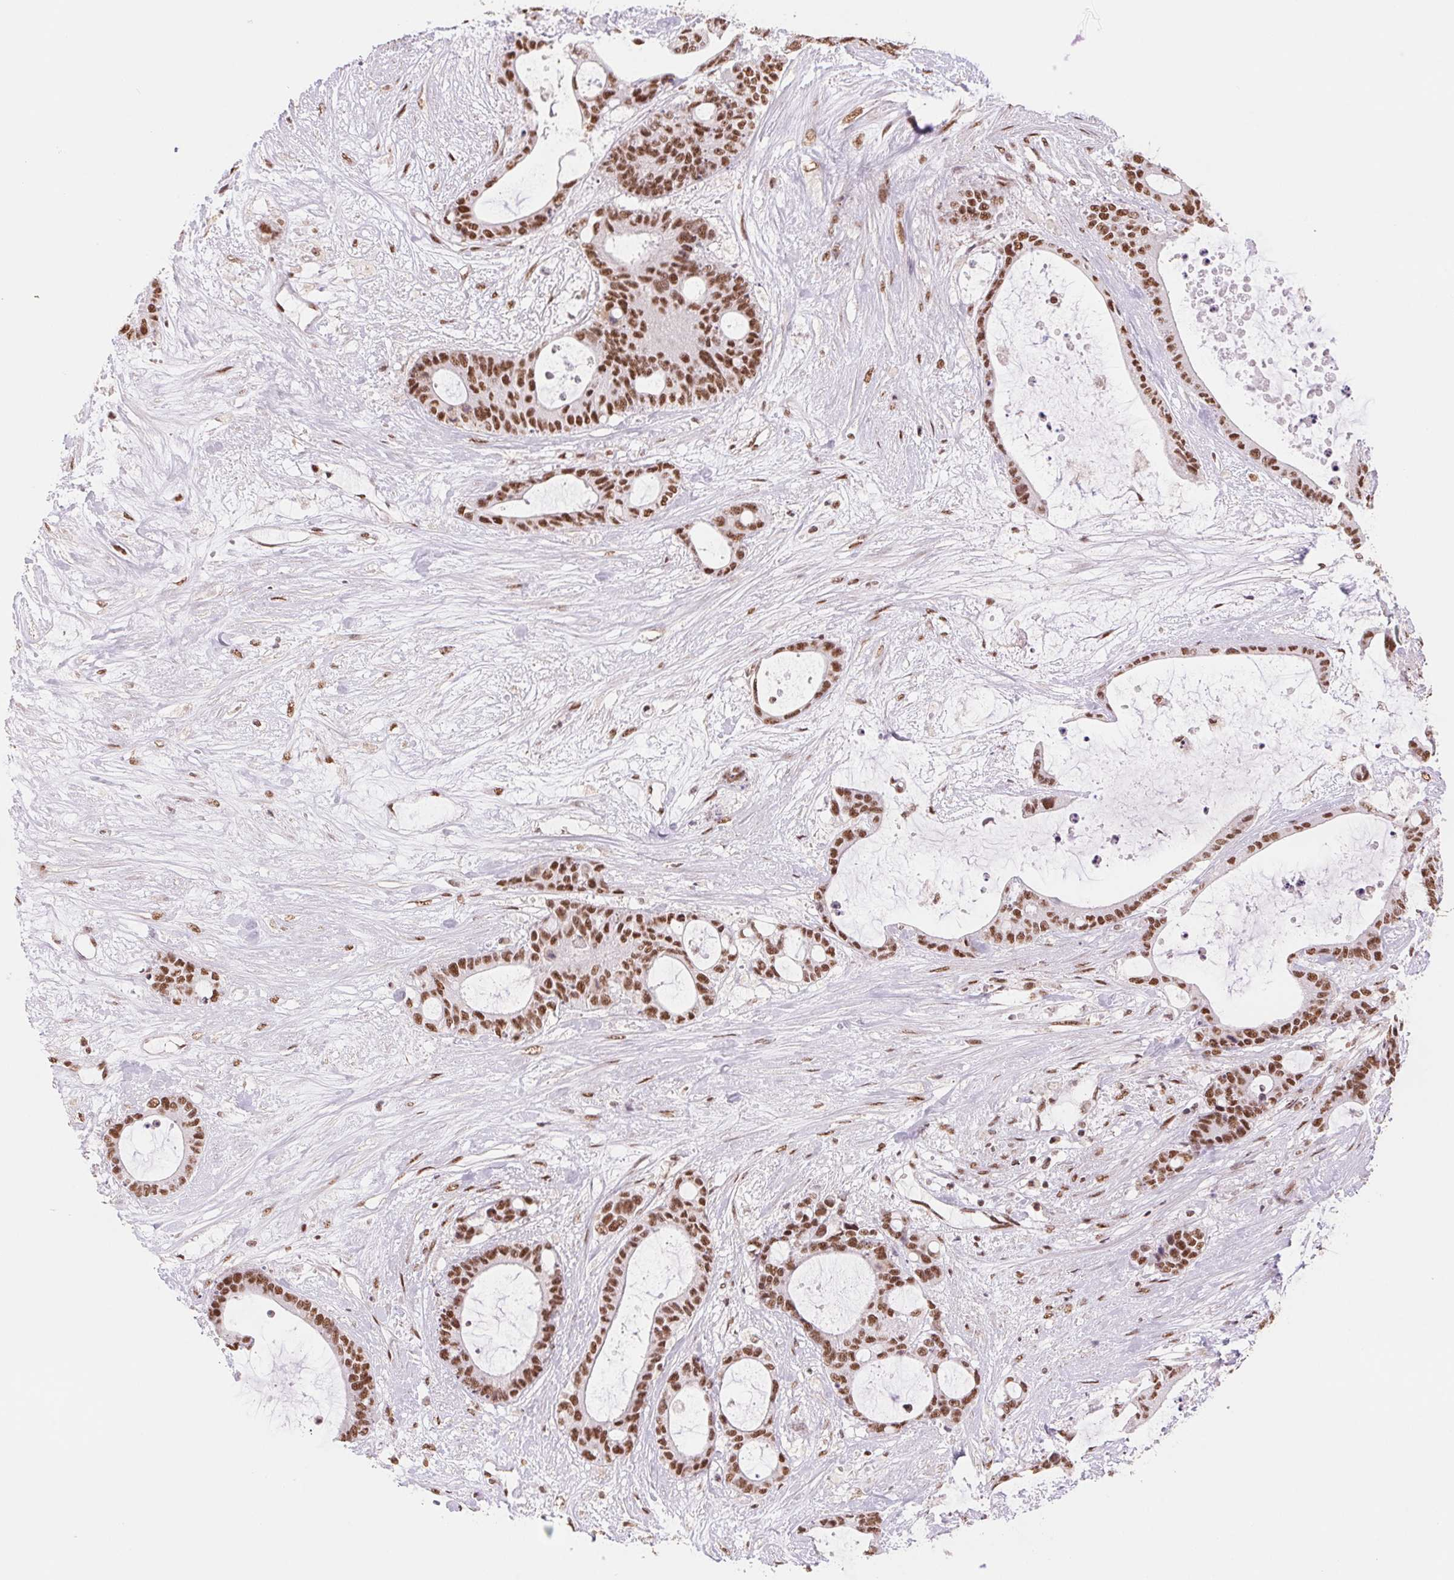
{"staining": {"intensity": "moderate", "quantity": ">75%", "location": "nuclear"}, "tissue": "liver cancer", "cell_type": "Tumor cells", "image_type": "cancer", "snomed": [{"axis": "morphology", "description": "Normal tissue, NOS"}, {"axis": "morphology", "description": "Cholangiocarcinoma"}, {"axis": "topography", "description": "Liver"}, {"axis": "topography", "description": "Peripheral nerve tissue"}], "caption": "Approximately >75% of tumor cells in human liver cancer (cholangiocarcinoma) demonstrate moderate nuclear protein positivity as visualized by brown immunohistochemical staining.", "gene": "SREK1", "patient": {"sex": "female", "age": 73}}